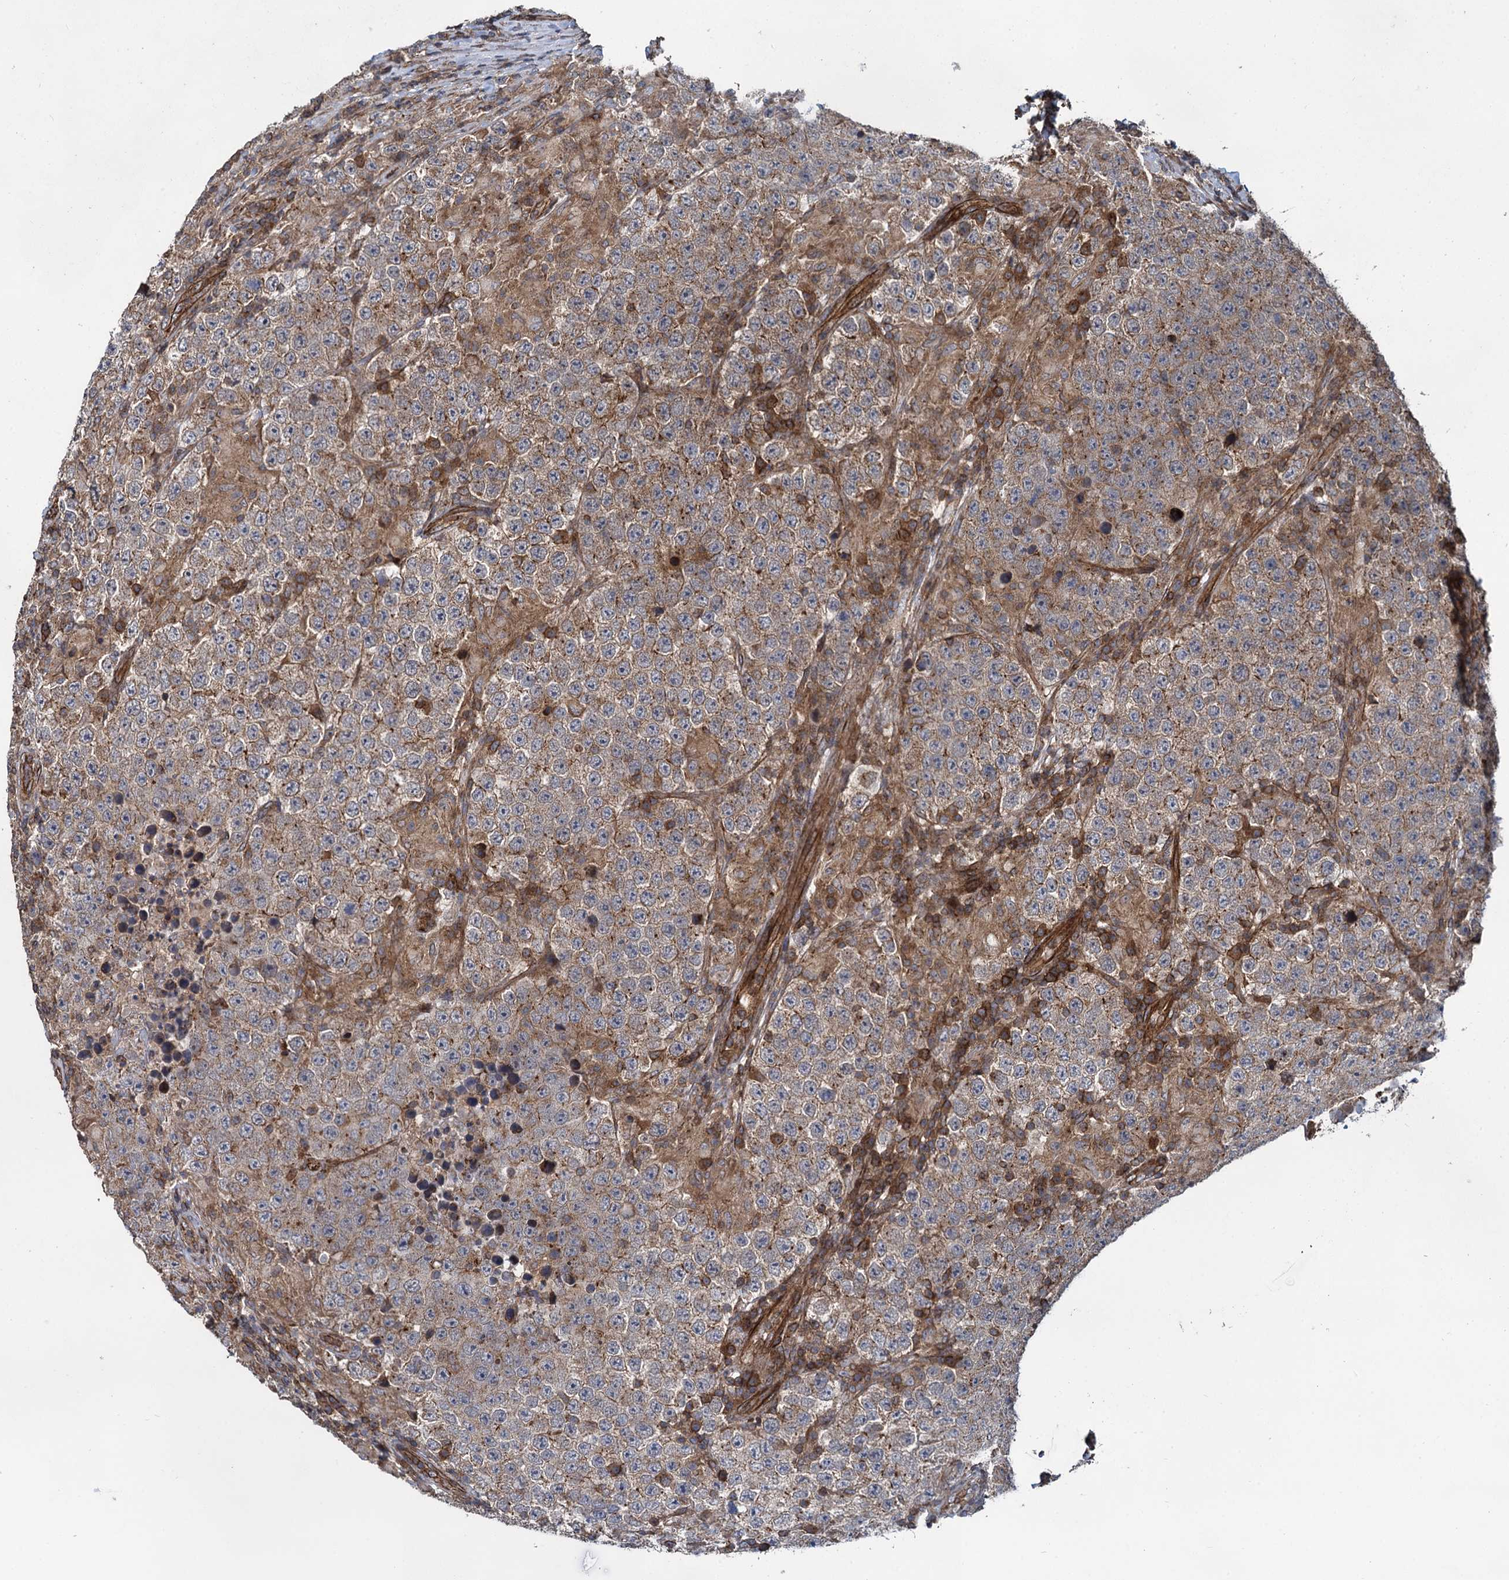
{"staining": {"intensity": "weak", "quantity": ">75%", "location": "cytoplasmic/membranous"}, "tissue": "testis cancer", "cell_type": "Tumor cells", "image_type": "cancer", "snomed": [{"axis": "morphology", "description": "Normal tissue, NOS"}, {"axis": "morphology", "description": "Urothelial carcinoma, High grade"}, {"axis": "morphology", "description": "Seminoma, NOS"}, {"axis": "morphology", "description": "Carcinoma, Embryonal, NOS"}, {"axis": "topography", "description": "Urinary bladder"}, {"axis": "topography", "description": "Testis"}], "caption": "The micrograph reveals staining of testis cancer (seminoma), revealing weak cytoplasmic/membranous protein expression (brown color) within tumor cells. (DAB (3,3'-diaminobenzidine) = brown stain, brightfield microscopy at high magnification).", "gene": "SVIP", "patient": {"sex": "male", "age": 41}}